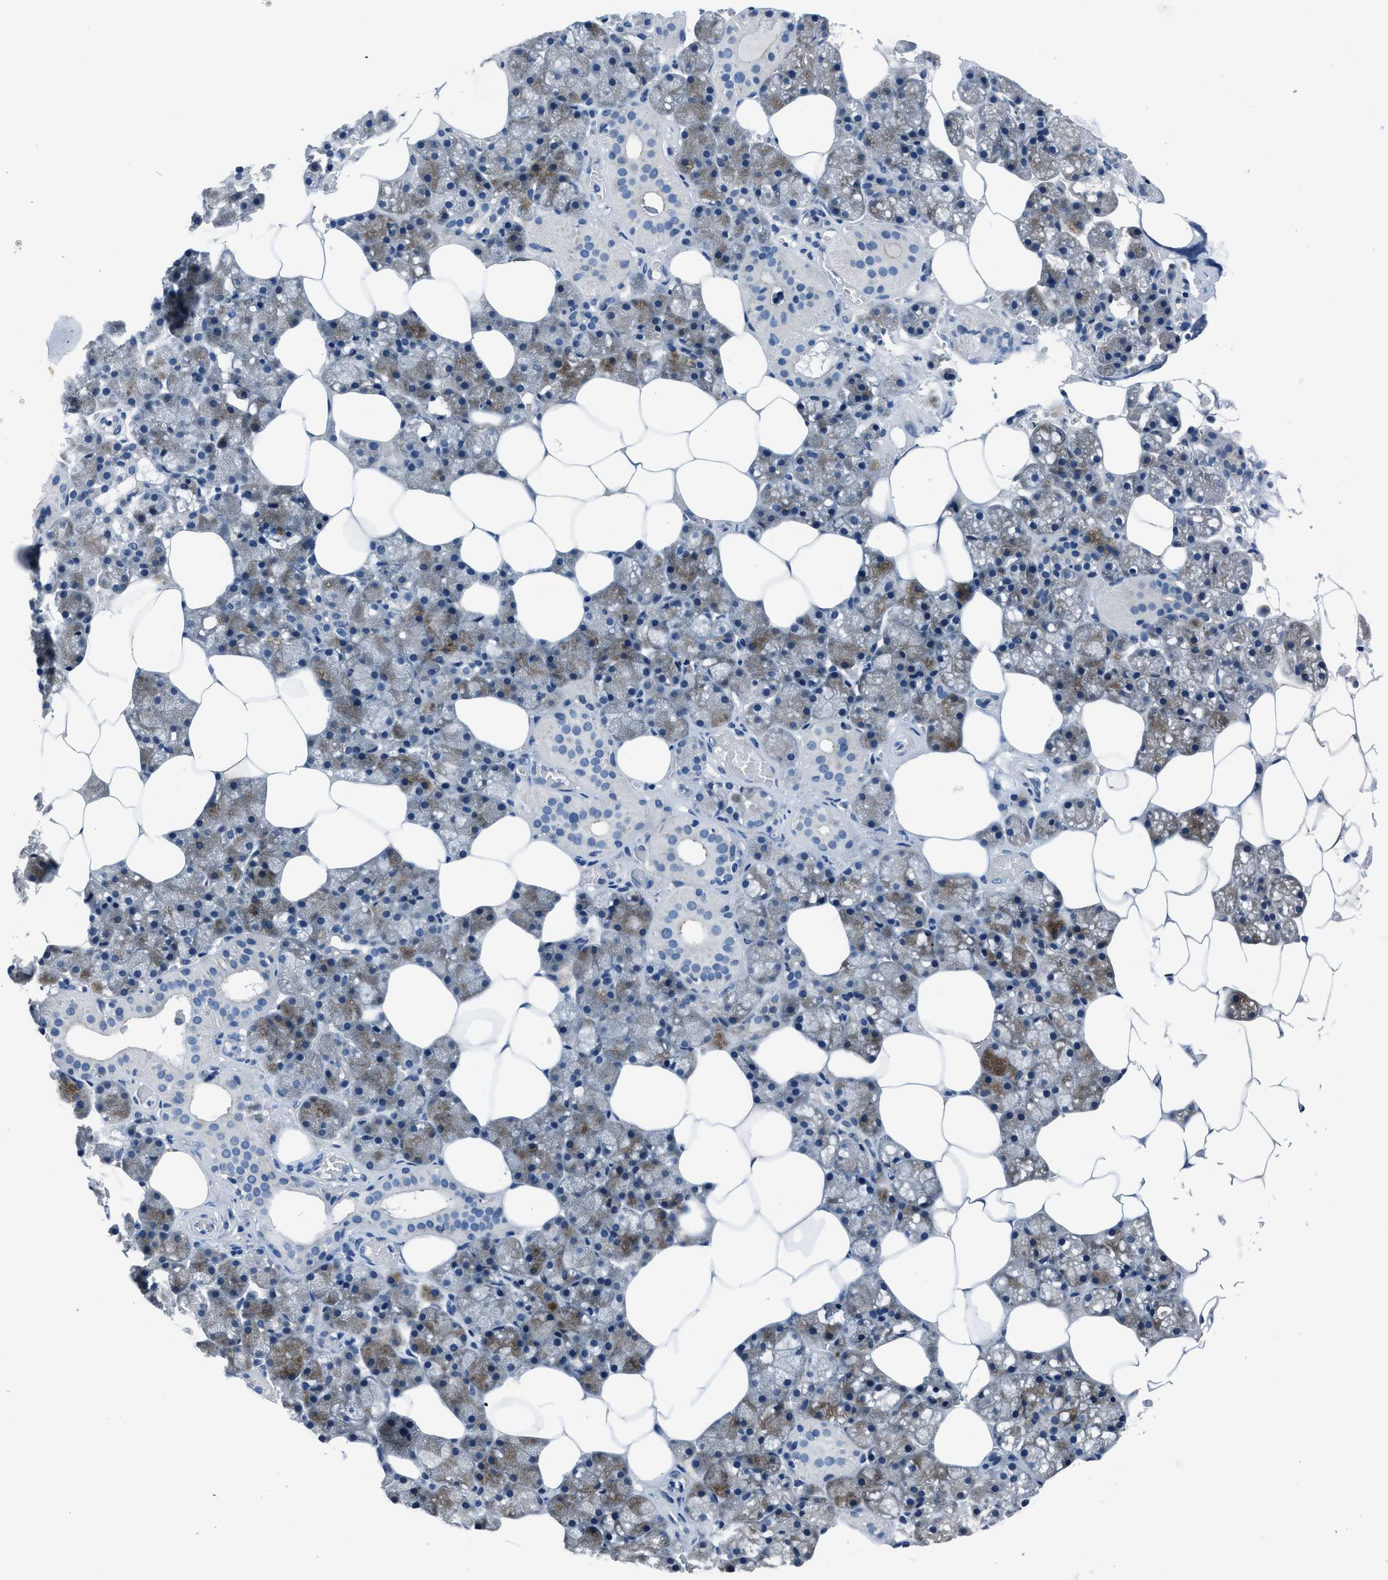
{"staining": {"intensity": "weak", "quantity": "25%-75%", "location": "cytoplasmic/membranous"}, "tissue": "salivary gland", "cell_type": "Glandular cells", "image_type": "normal", "snomed": [{"axis": "morphology", "description": "Normal tissue, NOS"}, {"axis": "topography", "description": "Salivary gland"}], "caption": "The image shows a brown stain indicating the presence of a protein in the cytoplasmic/membranous of glandular cells in salivary gland.", "gene": "GJA3", "patient": {"sex": "male", "age": 62}}